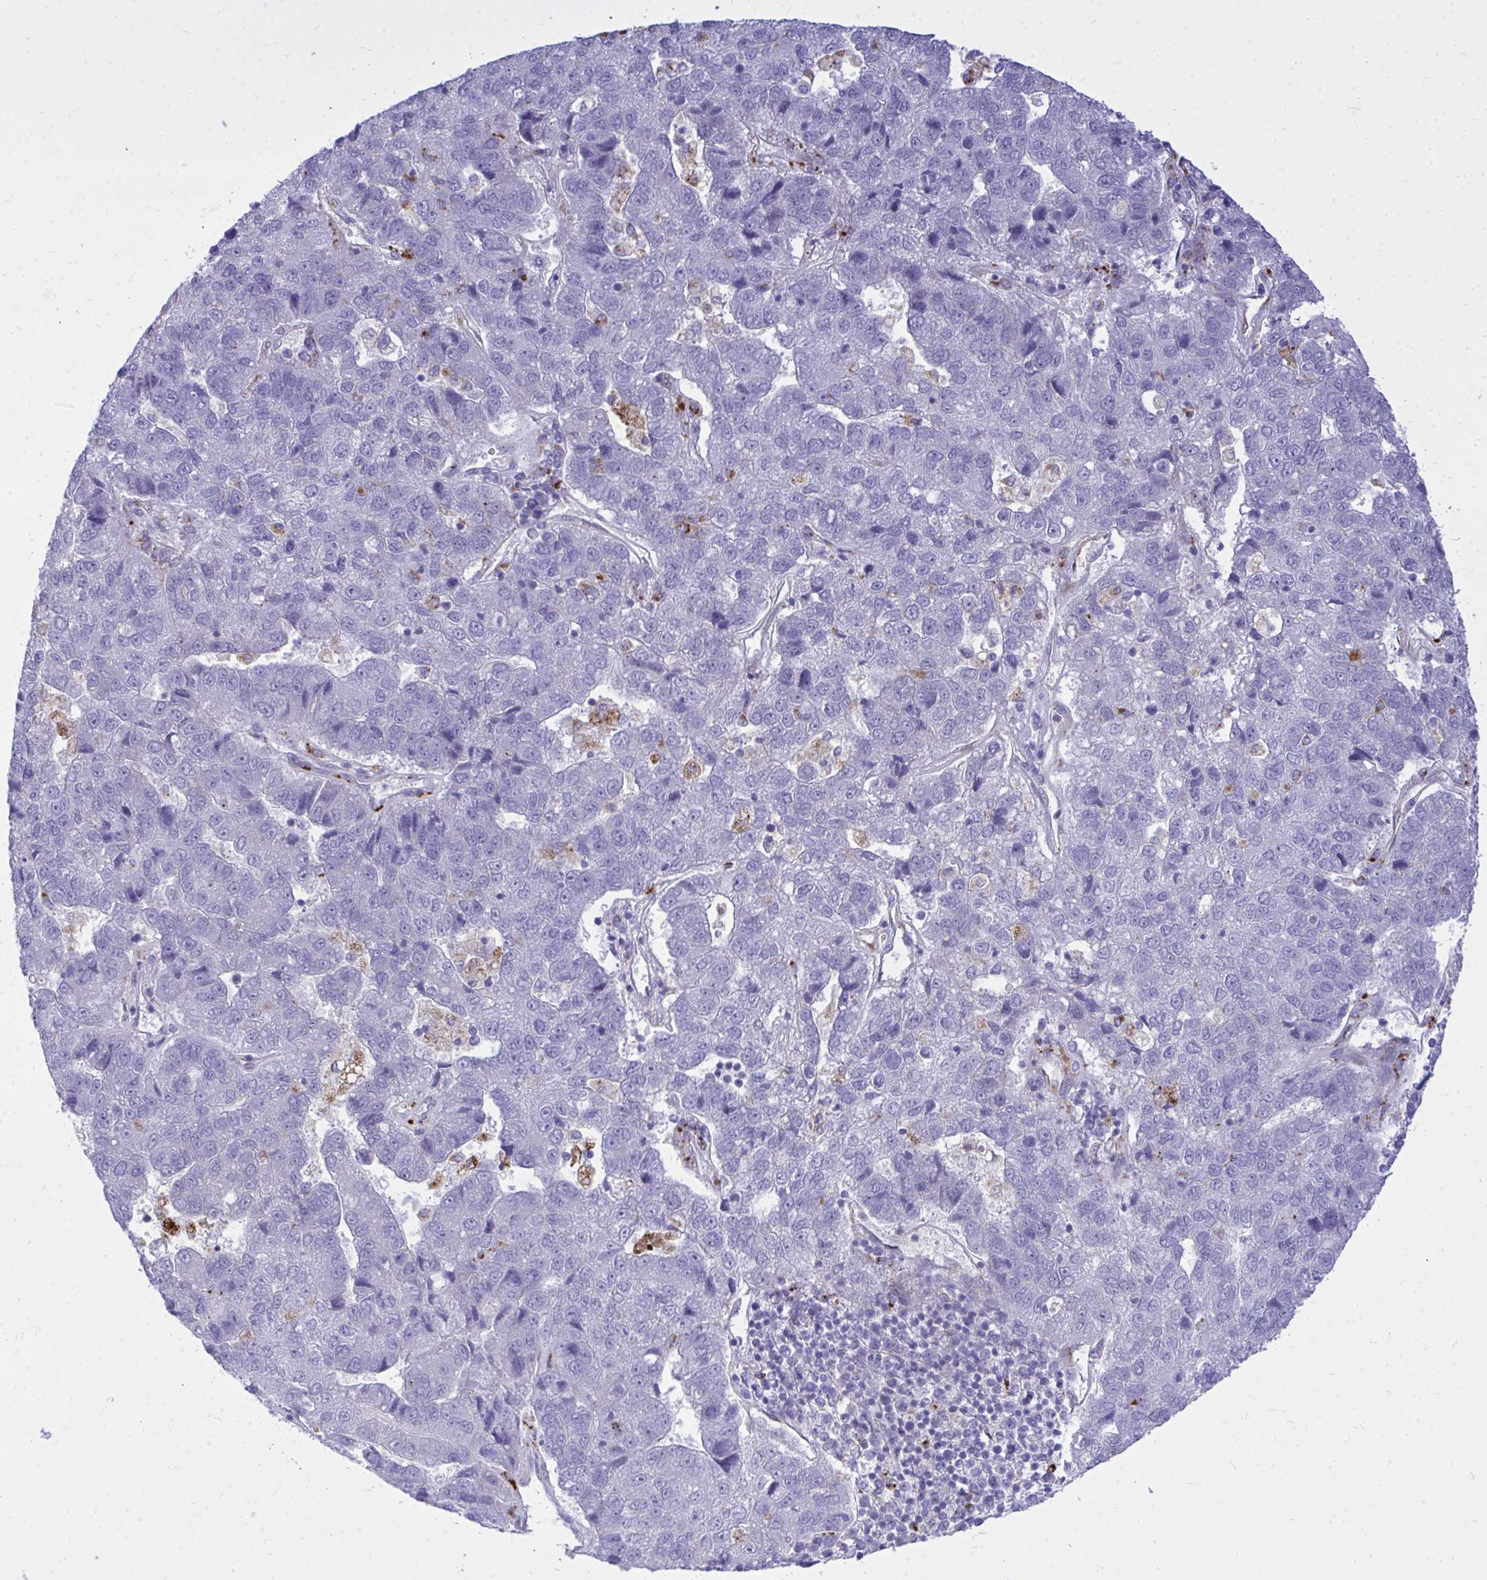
{"staining": {"intensity": "negative", "quantity": "none", "location": "none"}, "tissue": "pancreatic cancer", "cell_type": "Tumor cells", "image_type": "cancer", "snomed": [{"axis": "morphology", "description": "Adenocarcinoma, NOS"}, {"axis": "topography", "description": "Pancreas"}], "caption": "DAB immunohistochemical staining of adenocarcinoma (pancreatic) demonstrates no significant staining in tumor cells.", "gene": "TP53I11", "patient": {"sex": "female", "age": 61}}